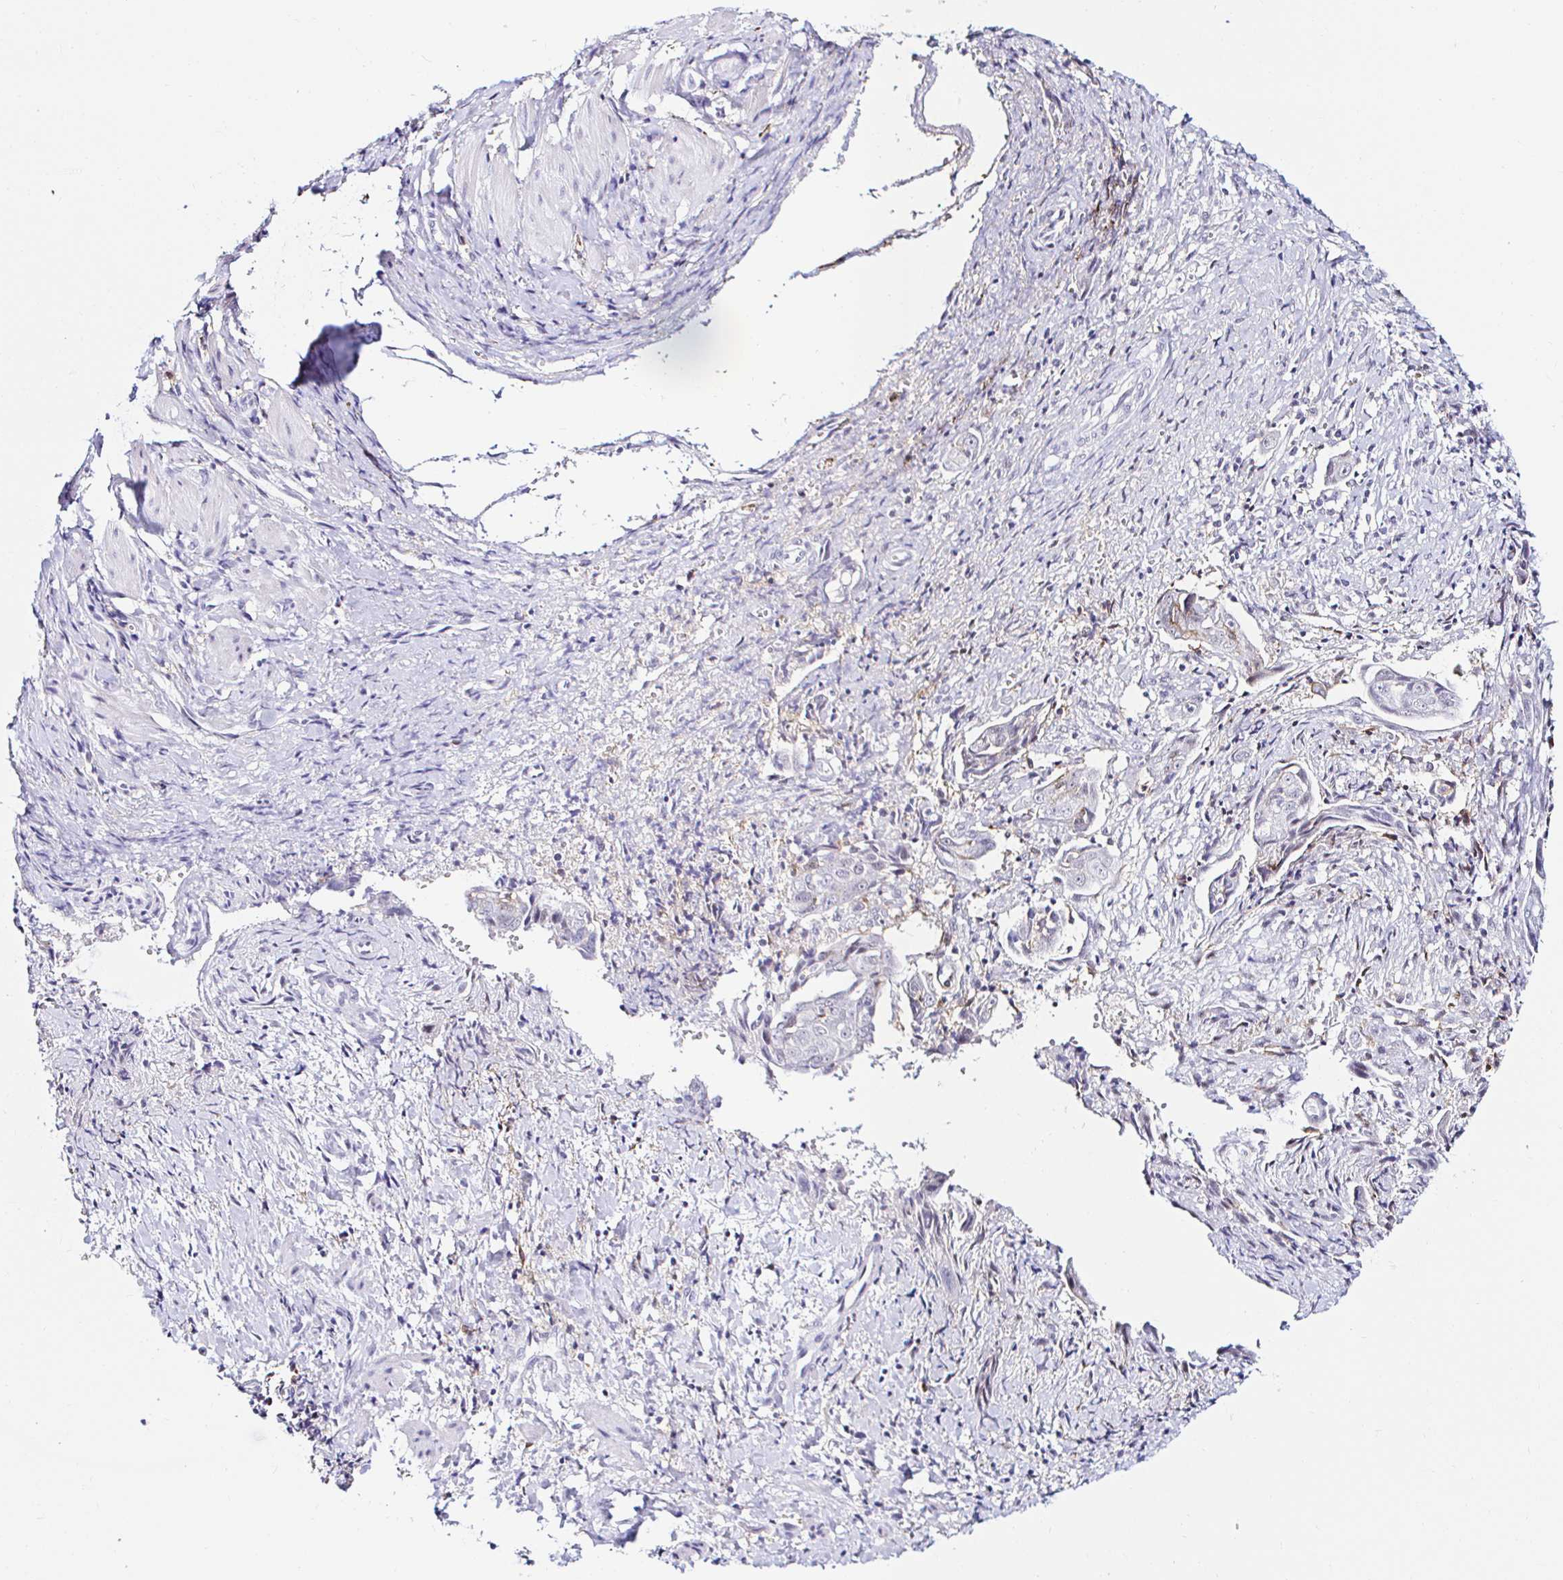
{"staining": {"intensity": "negative", "quantity": "none", "location": "none"}, "tissue": "ovarian cancer", "cell_type": "Tumor cells", "image_type": "cancer", "snomed": [{"axis": "morphology", "description": "Carcinoma, endometroid"}, {"axis": "topography", "description": "Ovary"}], "caption": "Immunohistochemical staining of ovarian cancer demonstrates no significant staining in tumor cells. Nuclei are stained in blue.", "gene": "CYBB", "patient": {"sex": "female", "age": 70}}